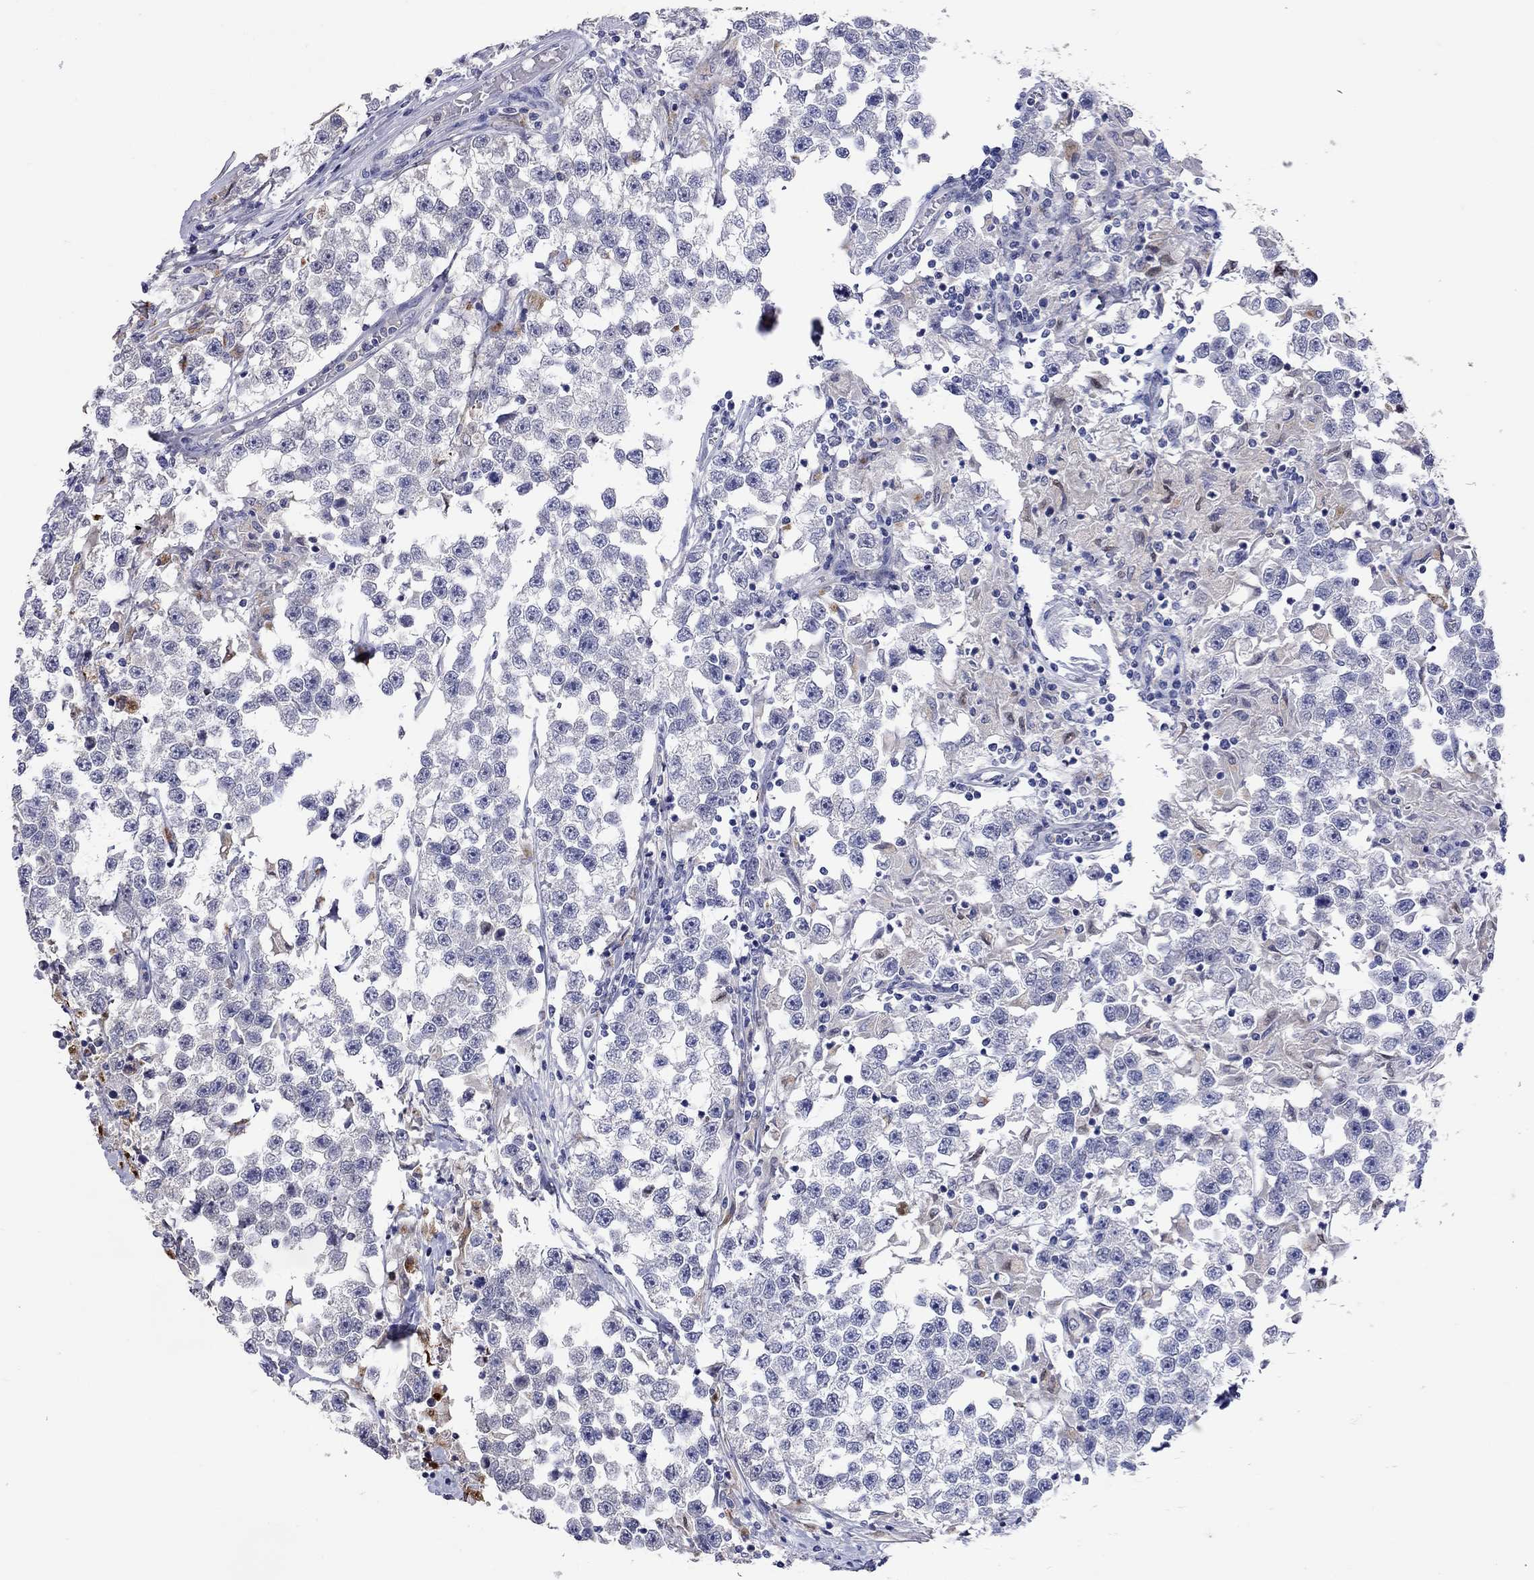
{"staining": {"intensity": "negative", "quantity": "none", "location": "none"}, "tissue": "testis cancer", "cell_type": "Tumor cells", "image_type": "cancer", "snomed": [{"axis": "morphology", "description": "Seminoma, NOS"}, {"axis": "topography", "description": "Testis"}], "caption": "Protein analysis of testis seminoma demonstrates no significant staining in tumor cells.", "gene": "SERPINA3", "patient": {"sex": "male", "age": 46}}